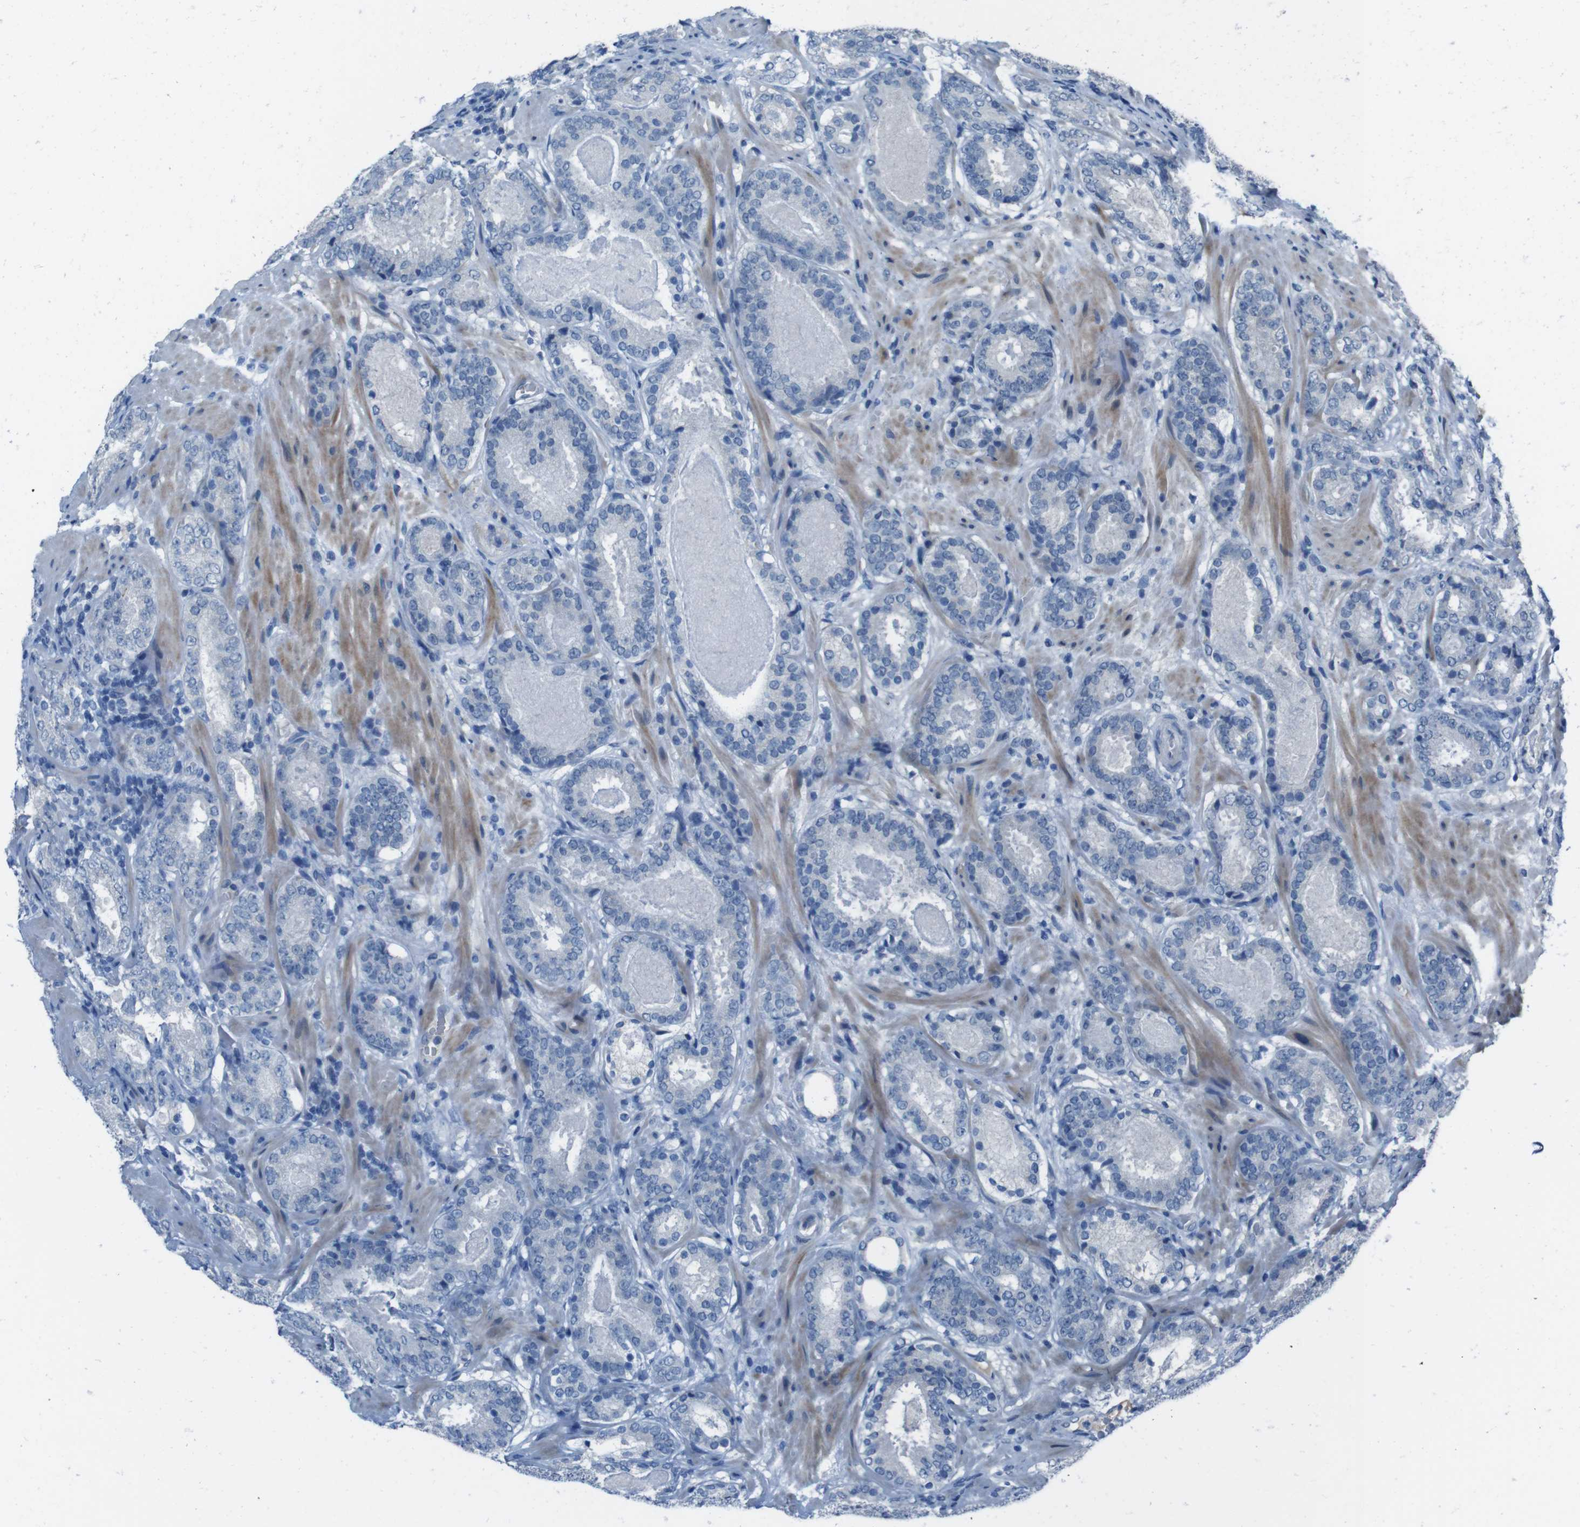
{"staining": {"intensity": "negative", "quantity": "none", "location": "none"}, "tissue": "prostate cancer", "cell_type": "Tumor cells", "image_type": "cancer", "snomed": [{"axis": "morphology", "description": "Adenocarcinoma, Low grade"}, {"axis": "topography", "description": "Prostate"}], "caption": "DAB immunohistochemical staining of prostate low-grade adenocarcinoma reveals no significant expression in tumor cells.", "gene": "CDHR2", "patient": {"sex": "male", "age": 69}}